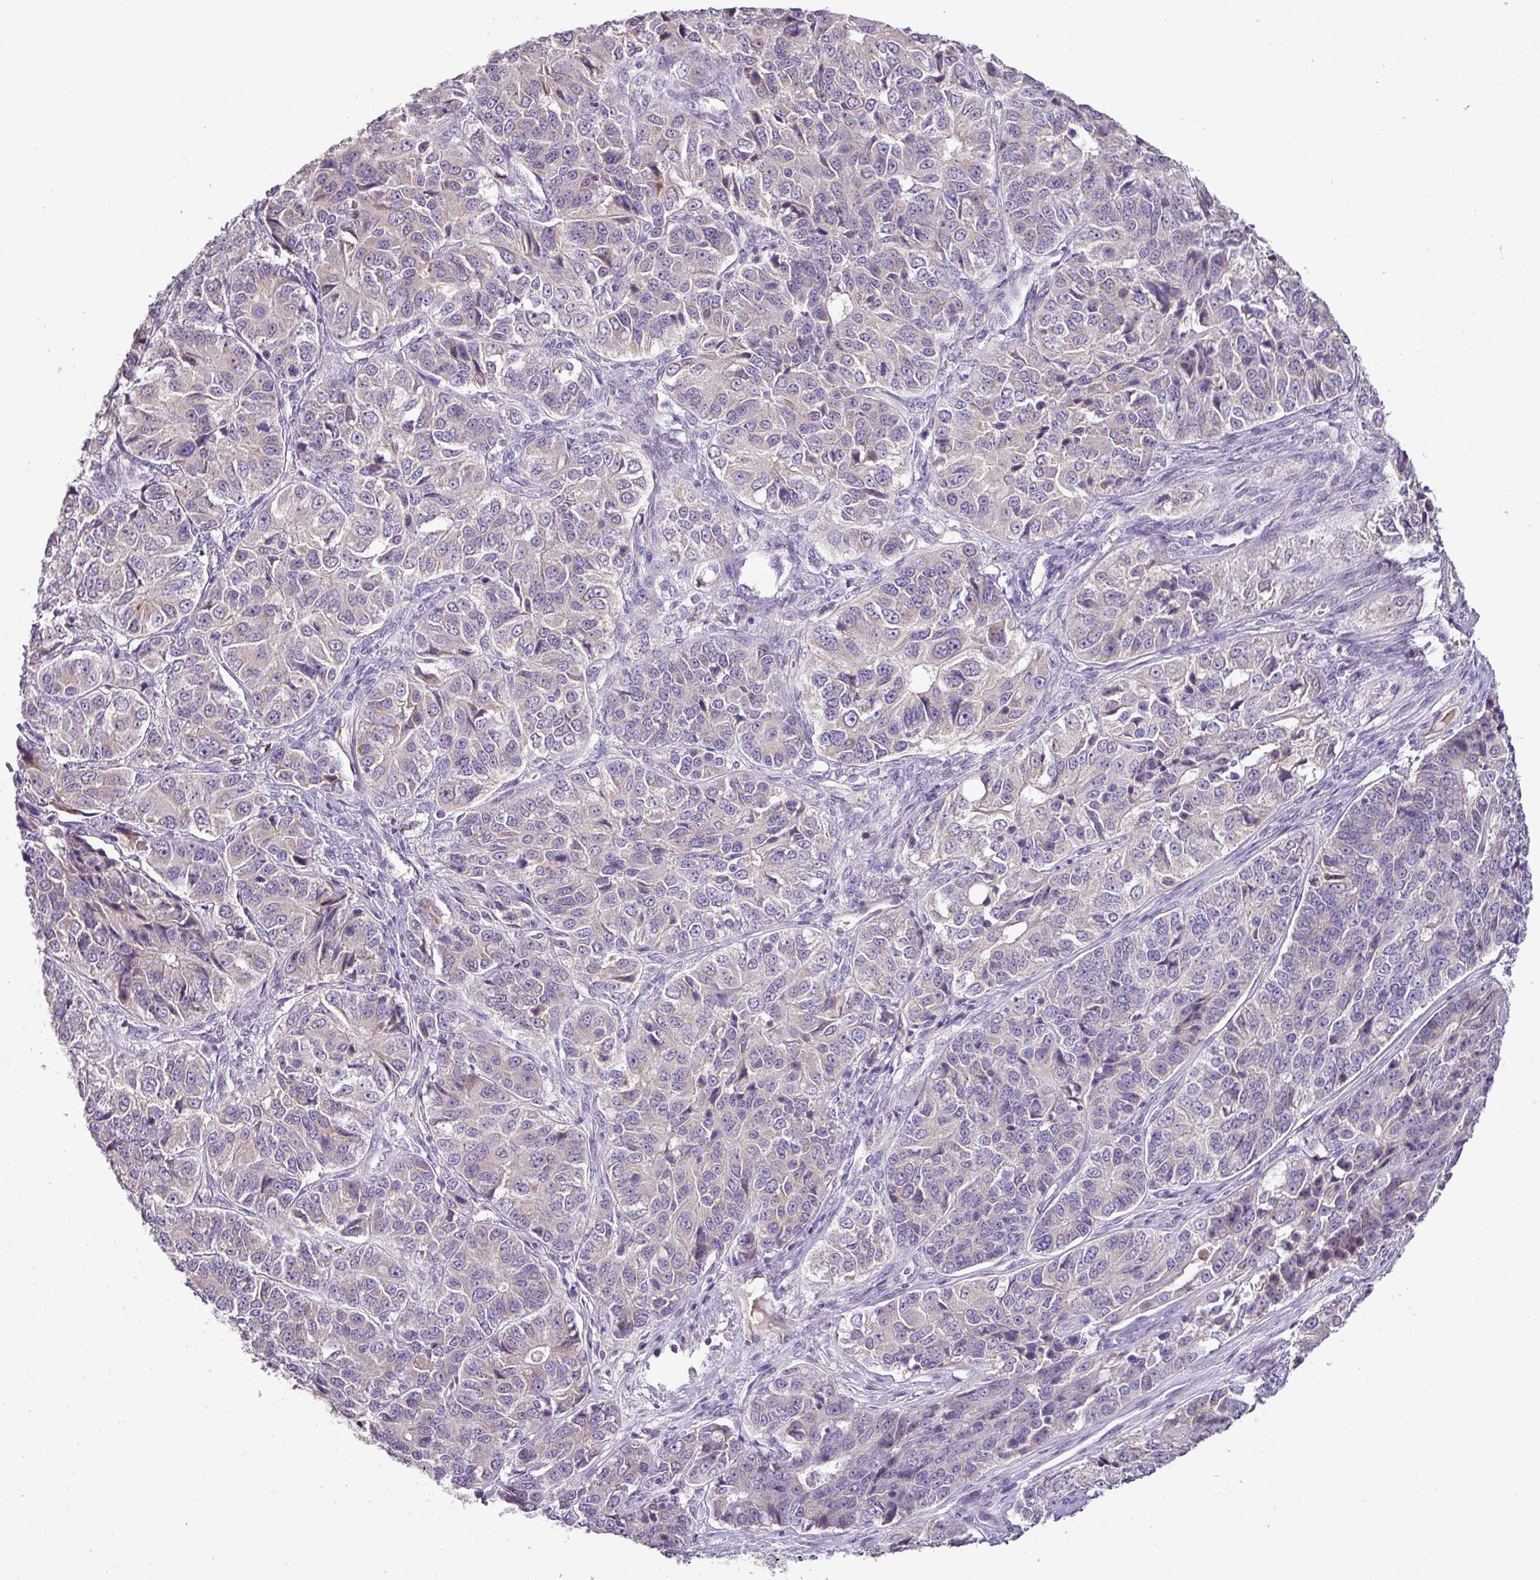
{"staining": {"intensity": "negative", "quantity": "none", "location": "none"}, "tissue": "ovarian cancer", "cell_type": "Tumor cells", "image_type": "cancer", "snomed": [{"axis": "morphology", "description": "Carcinoma, endometroid"}, {"axis": "topography", "description": "Ovary"}], "caption": "Immunohistochemistry (IHC) of ovarian cancer shows no expression in tumor cells.", "gene": "BRINP2", "patient": {"sex": "female", "age": 51}}